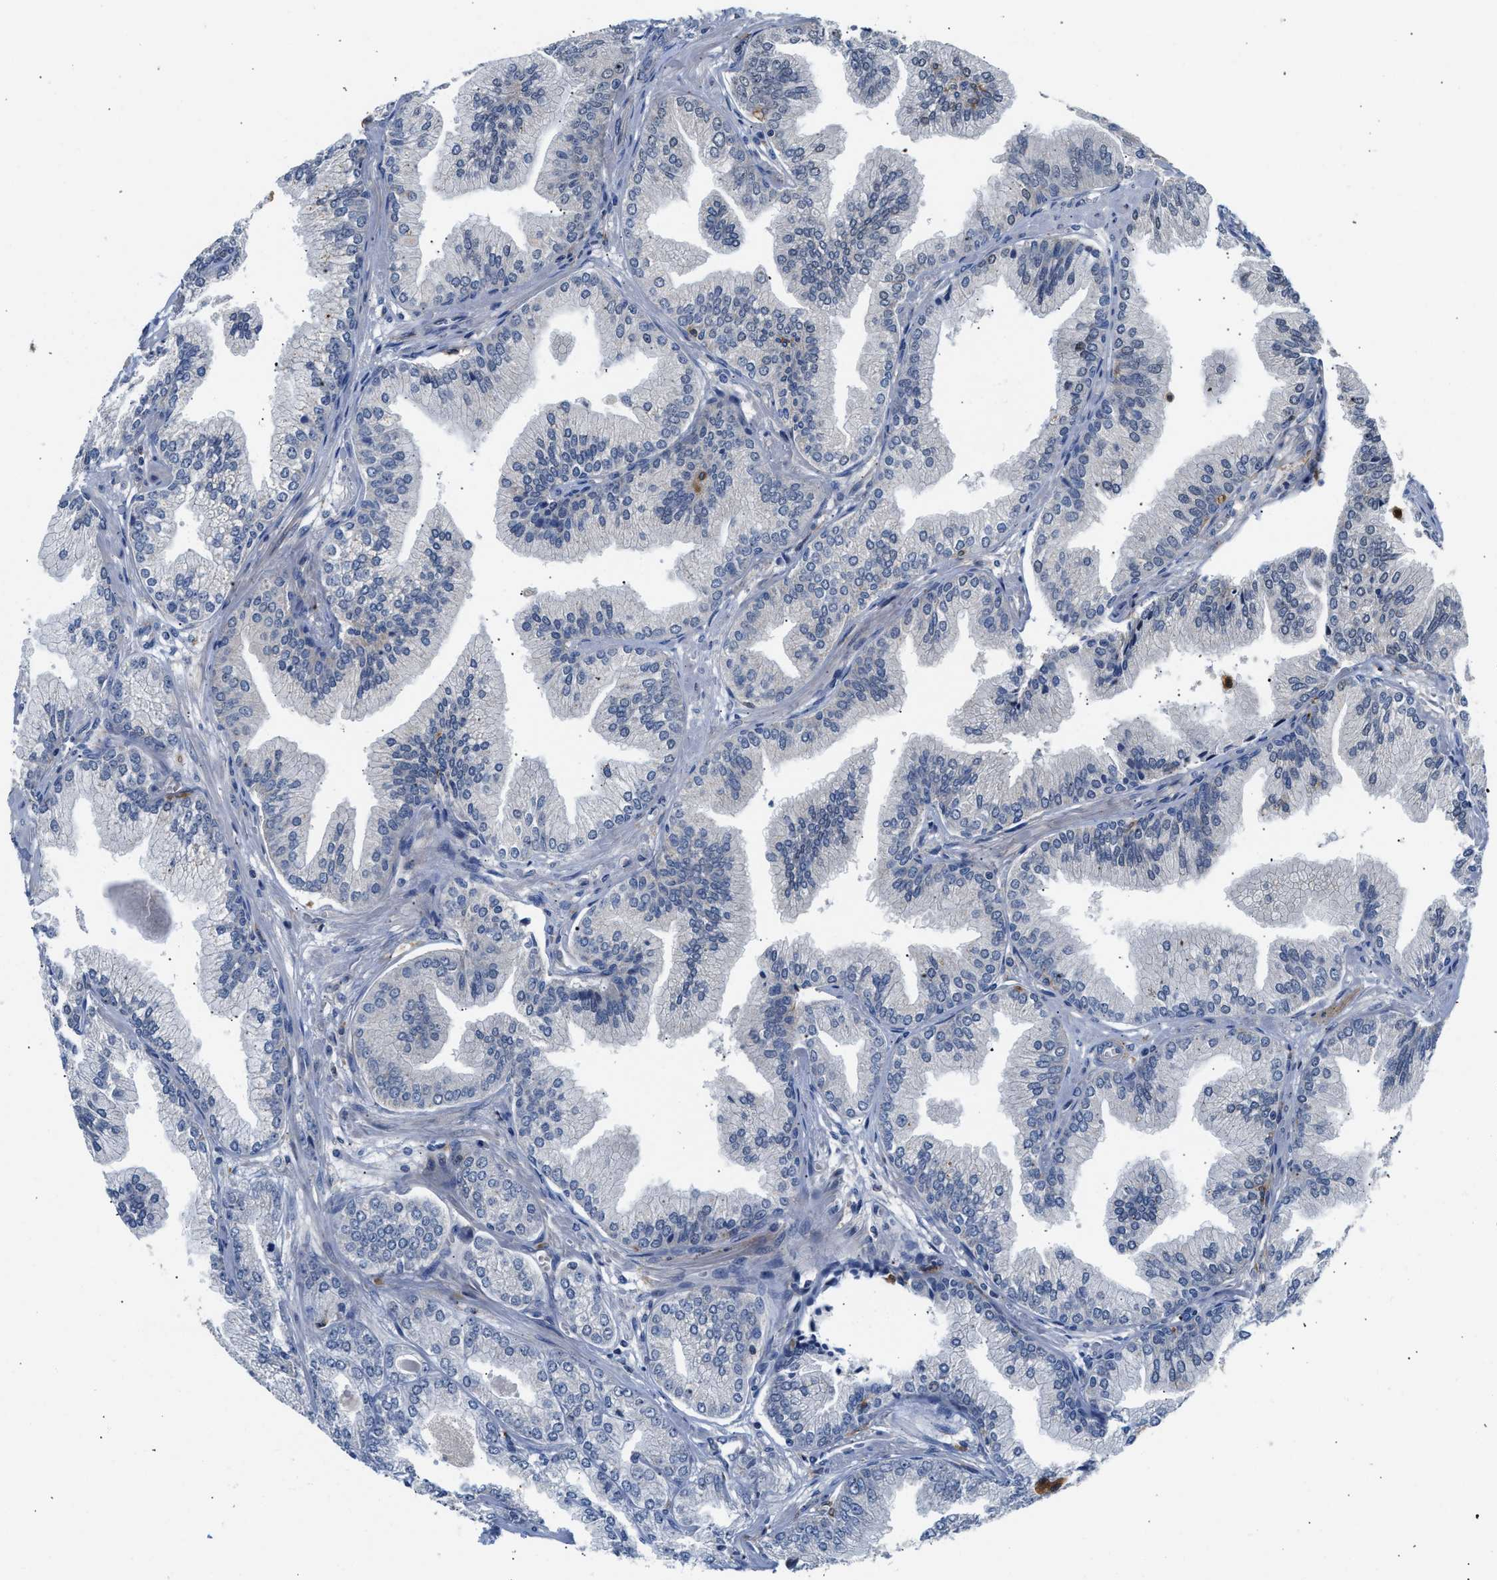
{"staining": {"intensity": "negative", "quantity": "none", "location": "none"}, "tissue": "prostate cancer", "cell_type": "Tumor cells", "image_type": "cancer", "snomed": [{"axis": "morphology", "description": "Adenocarcinoma, Low grade"}, {"axis": "topography", "description": "Prostate"}], "caption": "Immunohistochemical staining of prostate cancer (adenocarcinoma (low-grade)) reveals no significant staining in tumor cells.", "gene": "RAB31", "patient": {"sex": "male", "age": 52}}